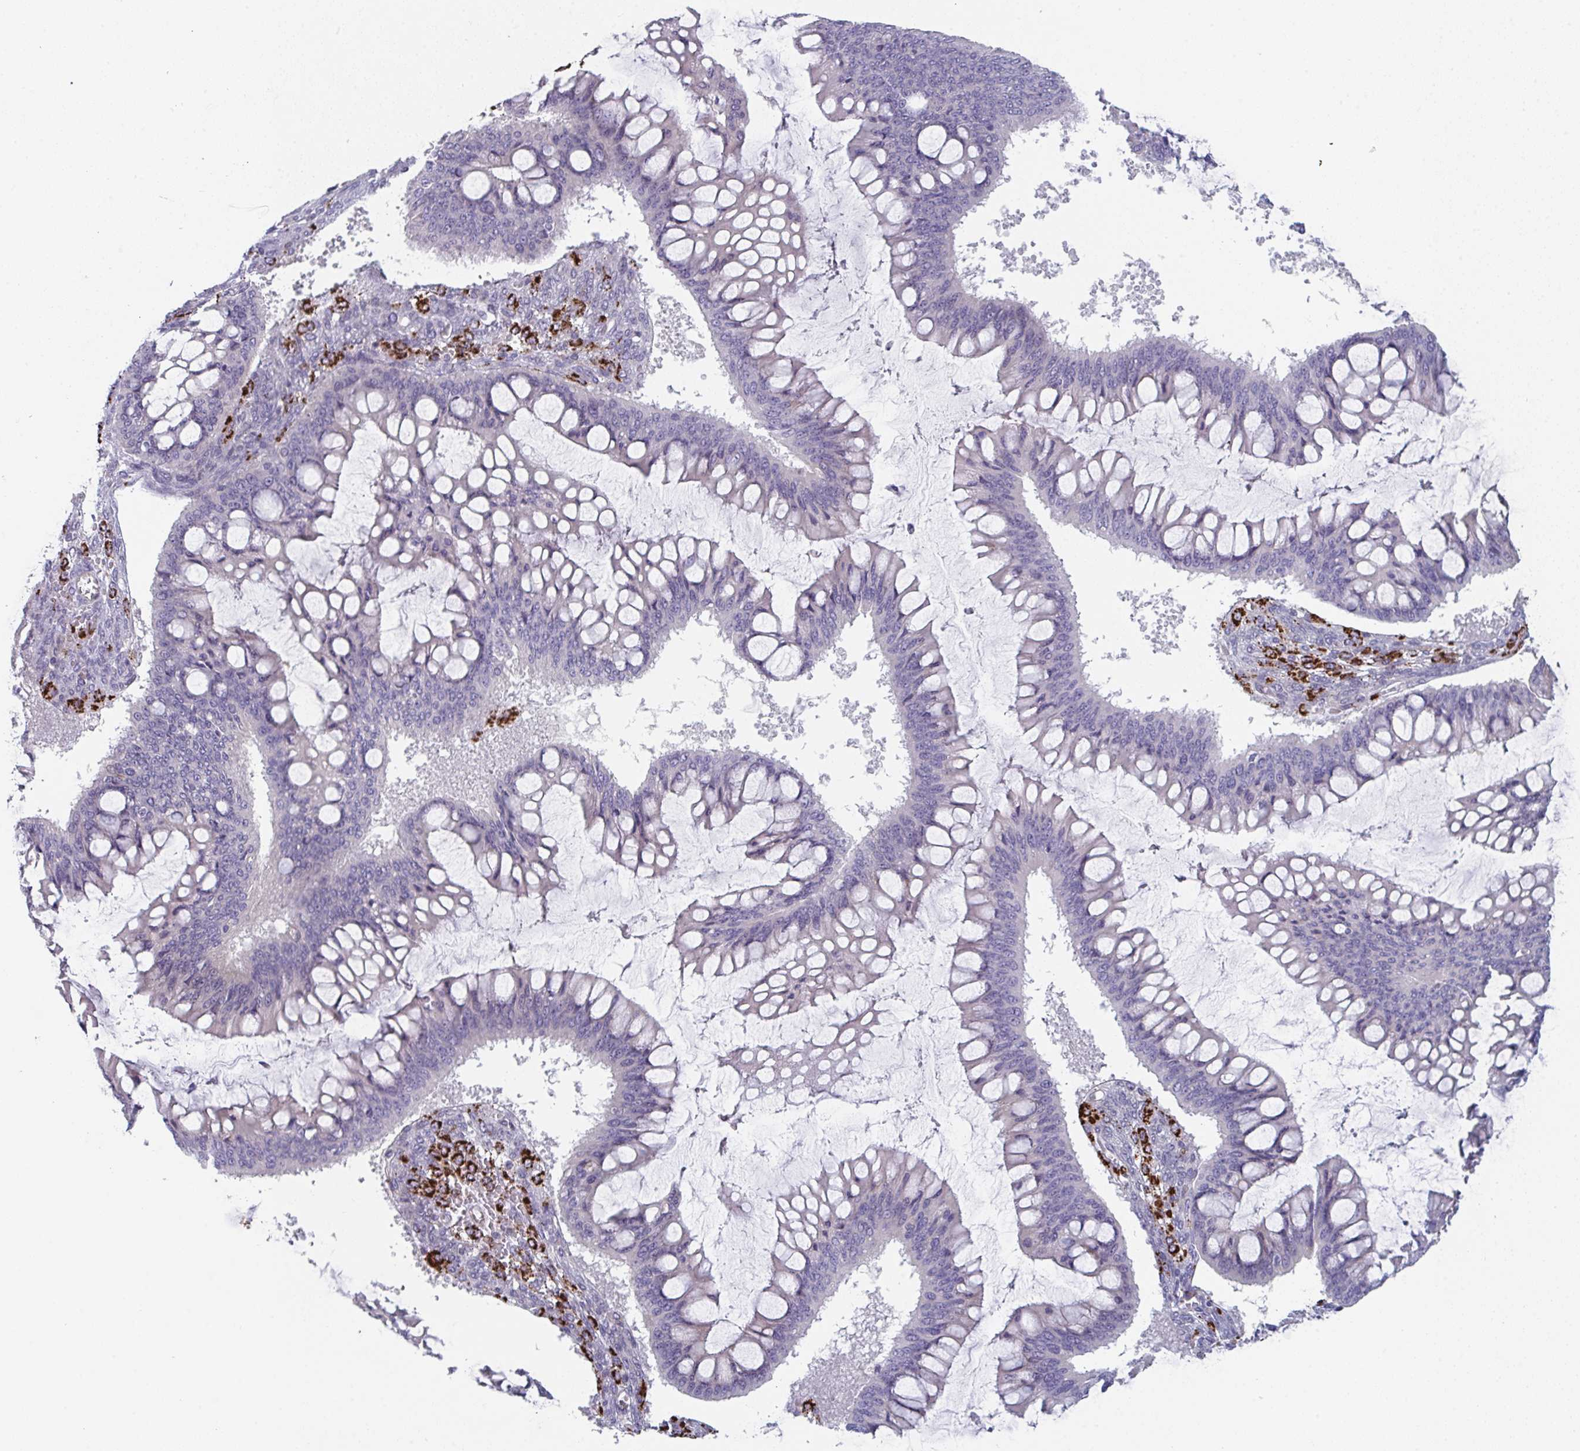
{"staining": {"intensity": "negative", "quantity": "none", "location": "none"}, "tissue": "ovarian cancer", "cell_type": "Tumor cells", "image_type": "cancer", "snomed": [{"axis": "morphology", "description": "Cystadenocarcinoma, mucinous, NOS"}, {"axis": "topography", "description": "Ovary"}], "caption": "Immunohistochemistry (IHC) photomicrograph of neoplastic tissue: human mucinous cystadenocarcinoma (ovarian) stained with DAB (3,3'-diaminobenzidine) exhibits no significant protein staining in tumor cells.", "gene": "PTPRD", "patient": {"sex": "female", "age": 73}}